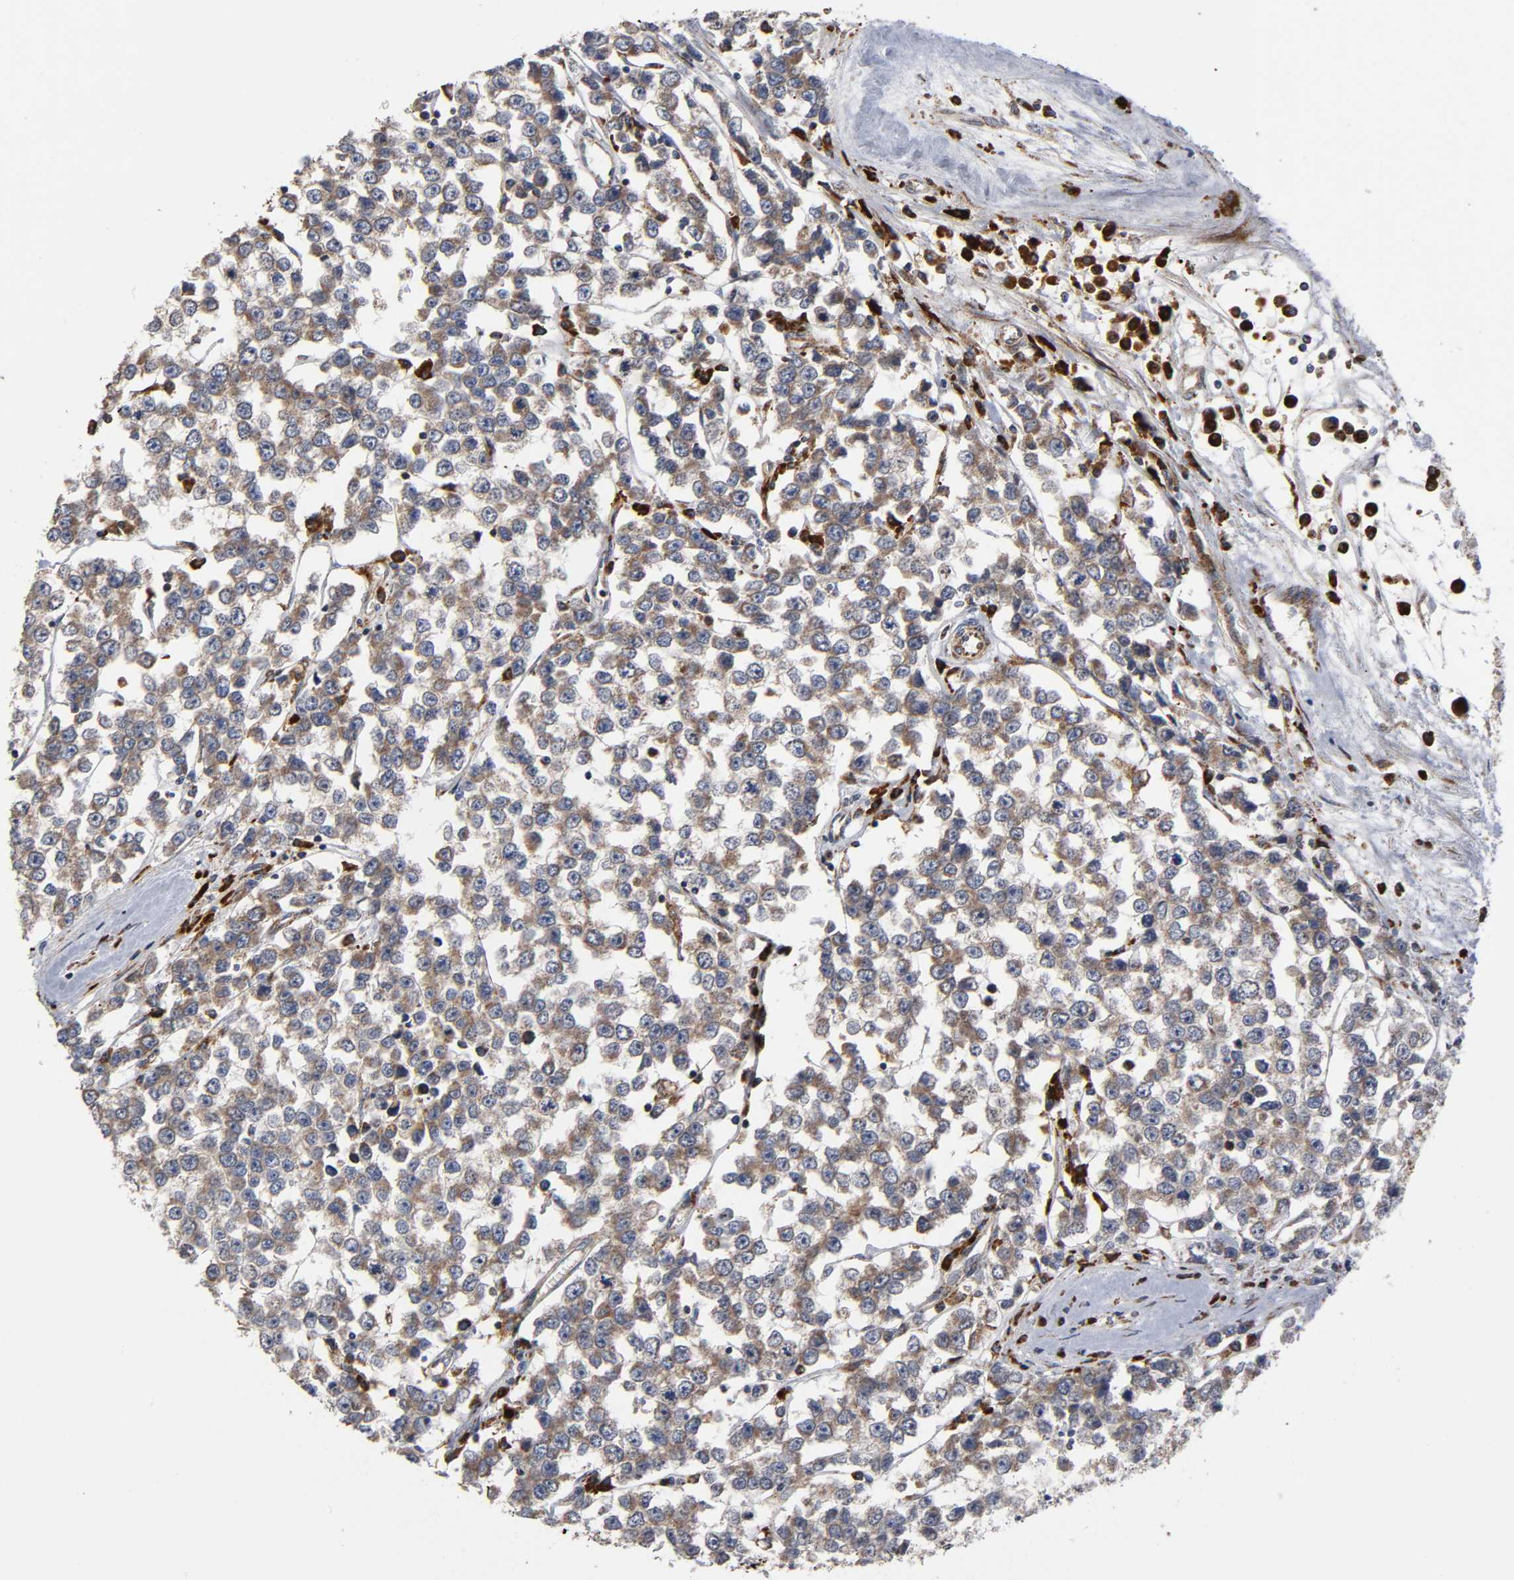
{"staining": {"intensity": "weak", "quantity": ">75%", "location": "cytoplasmic/membranous"}, "tissue": "testis cancer", "cell_type": "Tumor cells", "image_type": "cancer", "snomed": [{"axis": "morphology", "description": "Seminoma, NOS"}, {"axis": "morphology", "description": "Carcinoma, Embryonal, NOS"}, {"axis": "topography", "description": "Testis"}], "caption": "IHC (DAB) staining of human testis cancer (embryonal carcinoma) exhibits weak cytoplasmic/membranous protein positivity in about >75% of tumor cells. The protein is stained brown, and the nuclei are stained in blue (DAB (3,3'-diaminobenzidine) IHC with brightfield microscopy, high magnification).", "gene": "MAP3K1", "patient": {"sex": "male", "age": 52}}